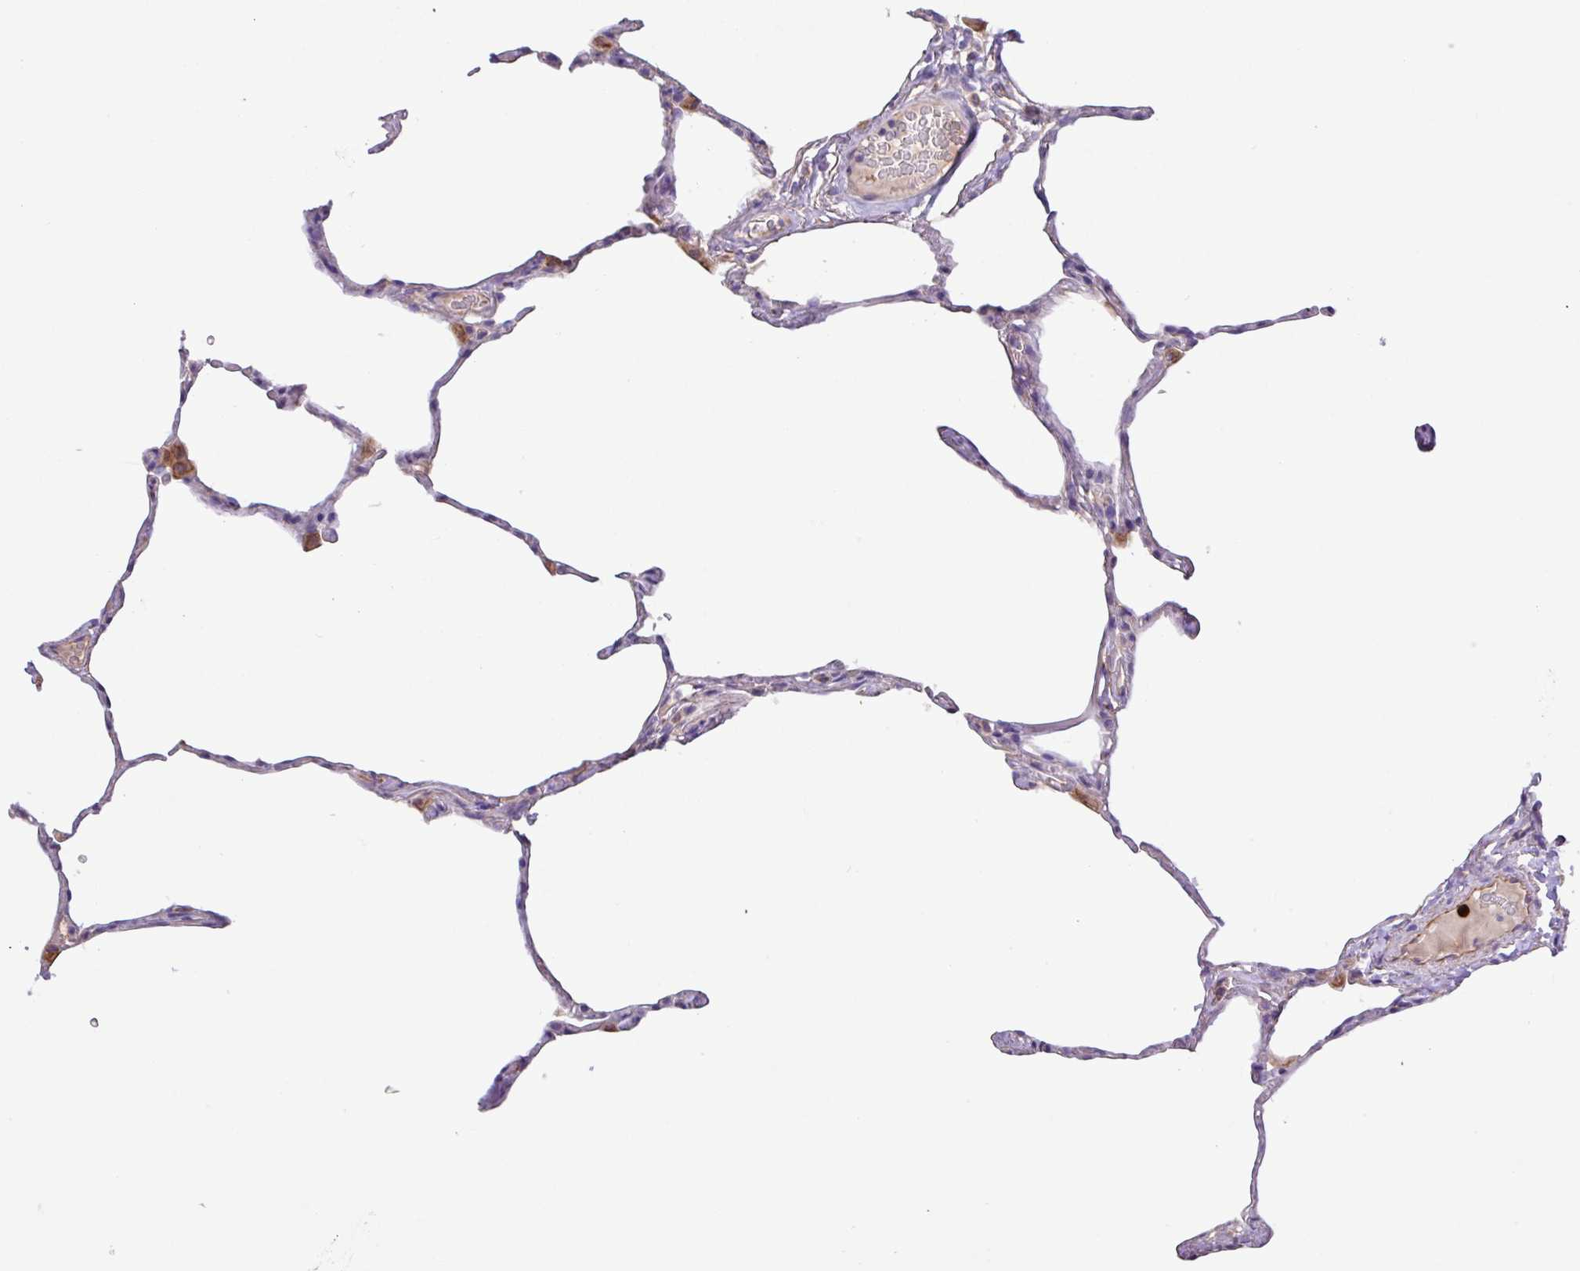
{"staining": {"intensity": "weak", "quantity": "<25%", "location": "cytoplasmic/membranous"}, "tissue": "lung", "cell_type": "Alveolar cells", "image_type": "normal", "snomed": [{"axis": "morphology", "description": "Normal tissue, NOS"}, {"axis": "topography", "description": "Lung"}], "caption": "IHC of unremarkable lung exhibits no expression in alveolar cells.", "gene": "MRM2", "patient": {"sex": "male", "age": 65}}